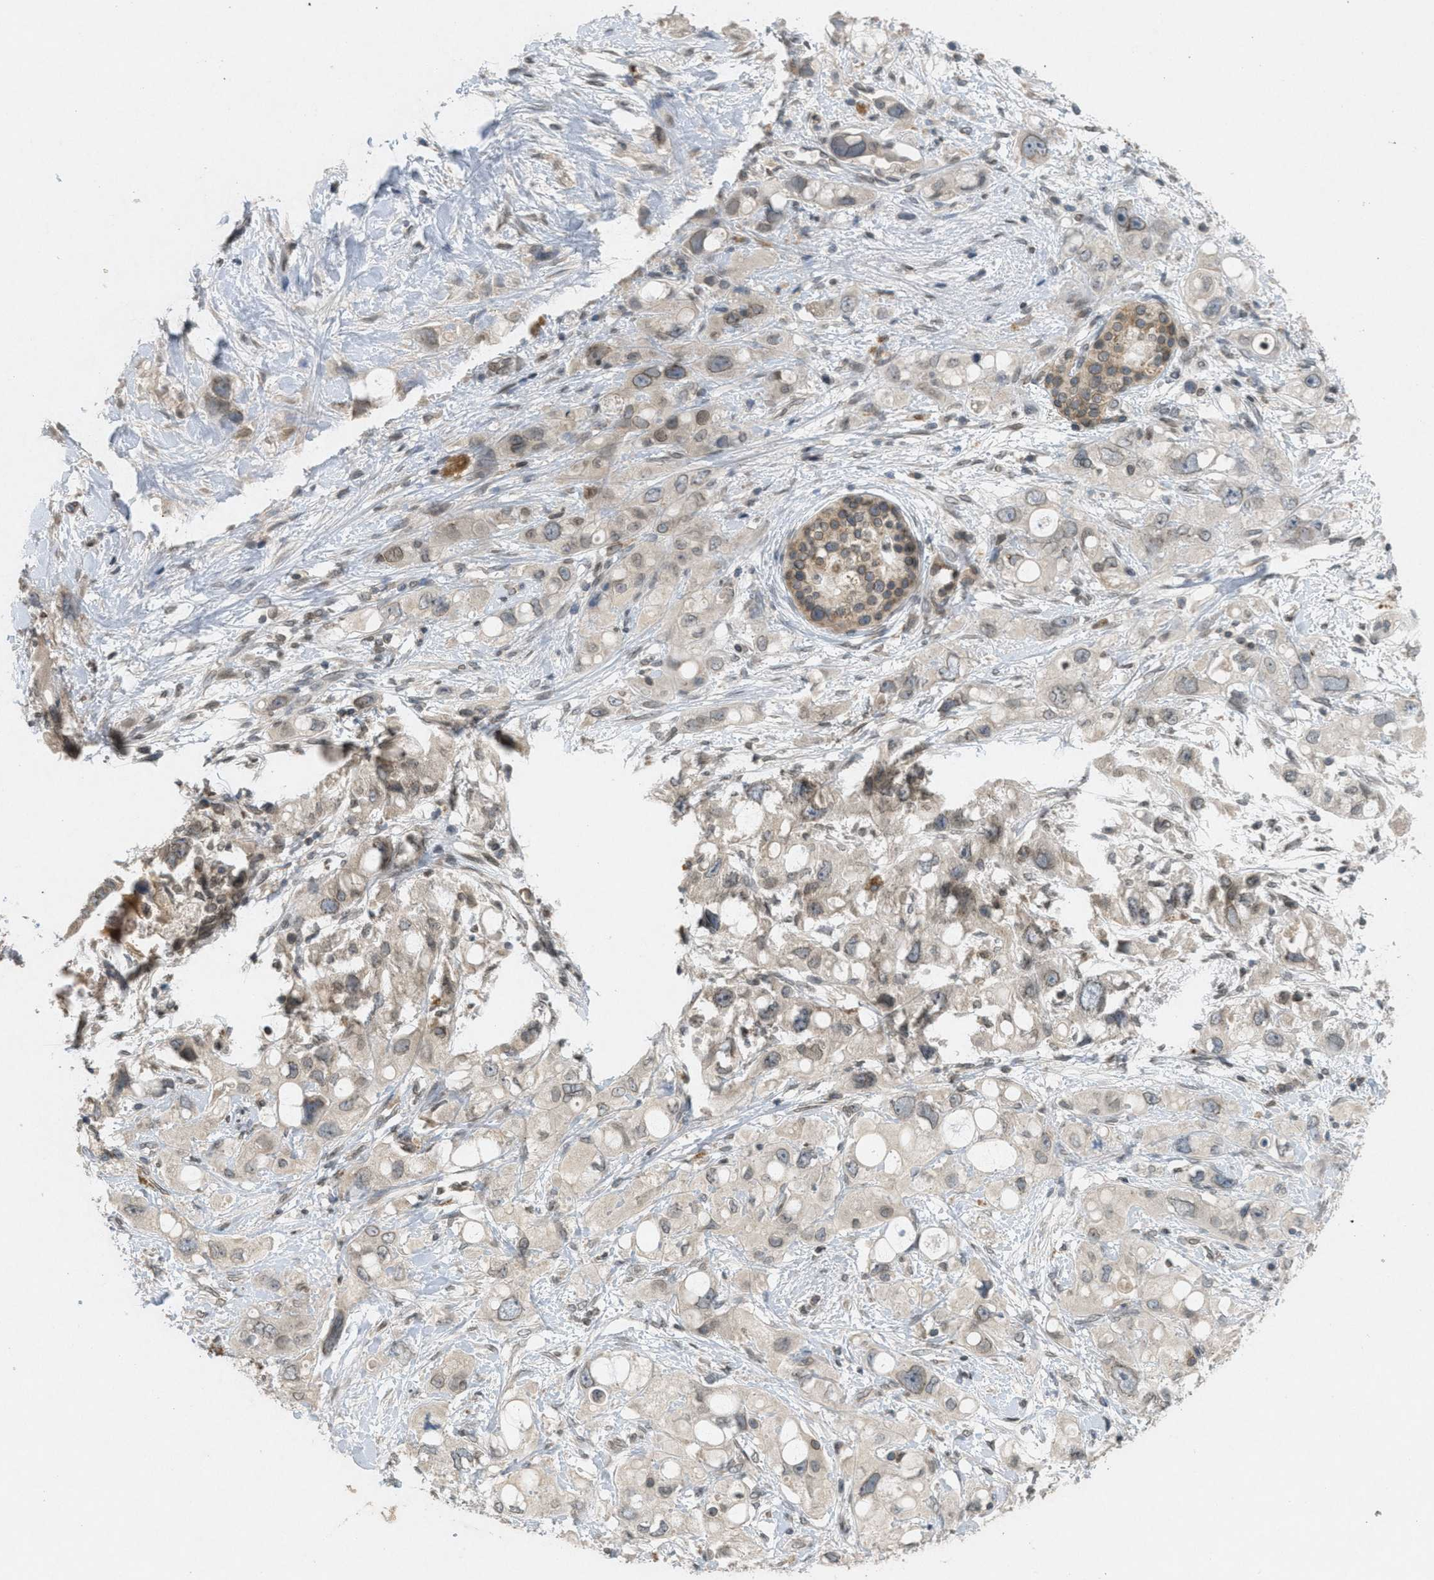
{"staining": {"intensity": "weak", "quantity": "25%-75%", "location": "cytoplasmic/membranous,nuclear"}, "tissue": "pancreatic cancer", "cell_type": "Tumor cells", "image_type": "cancer", "snomed": [{"axis": "morphology", "description": "Adenocarcinoma, NOS"}, {"axis": "topography", "description": "Pancreas"}], "caption": "Protein expression analysis of adenocarcinoma (pancreatic) shows weak cytoplasmic/membranous and nuclear positivity in about 25%-75% of tumor cells. (DAB (3,3'-diaminobenzidine) = brown stain, brightfield microscopy at high magnification).", "gene": "ABHD6", "patient": {"sex": "female", "age": 56}}